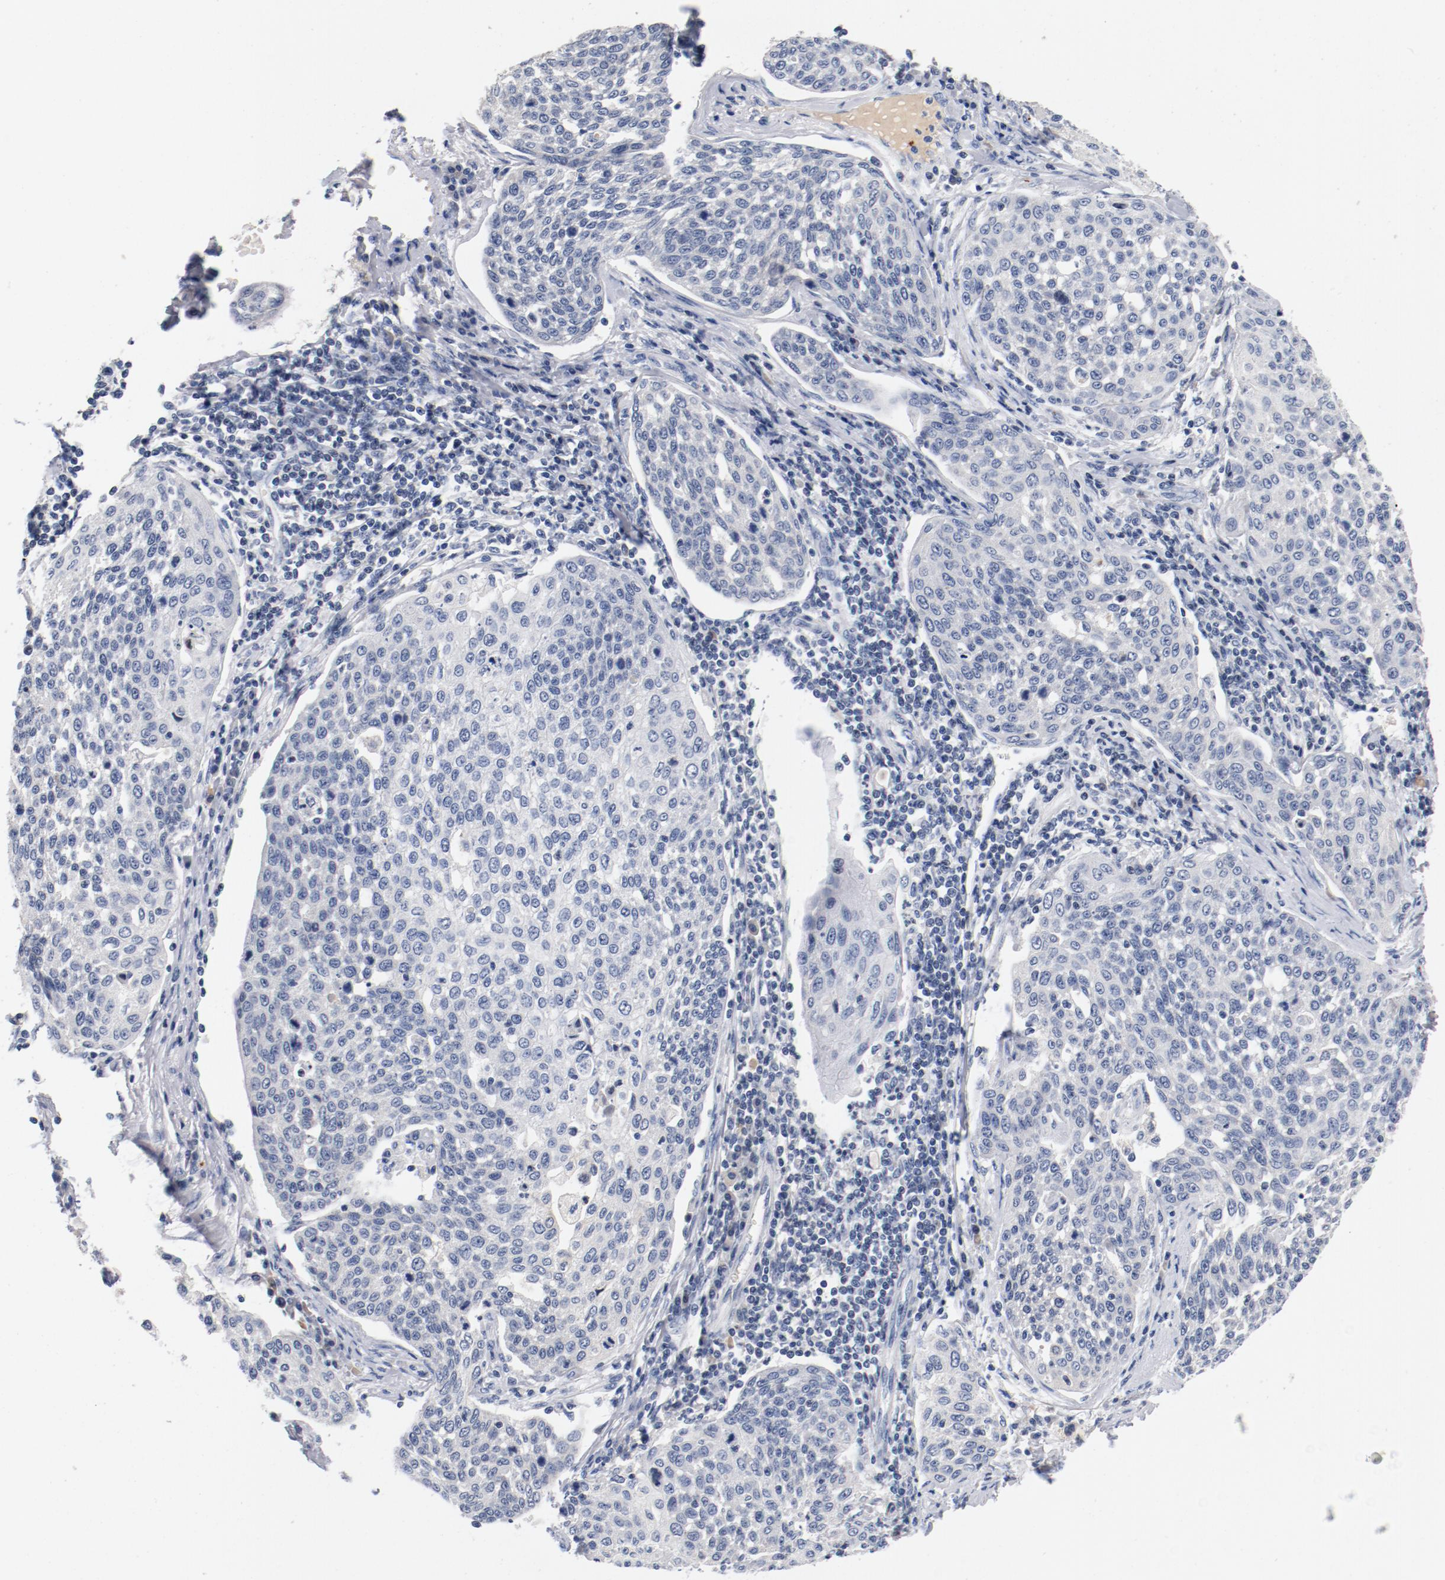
{"staining": {"intensity": "negative", "quantity": "none", "location": "none"}, "tissue": "cervical cancer", "cell_type": "Tumor cells", "image_type": "cancer", "snomed": [{"axis": "morphology", "description": "Squamous cell carcinoma, NOS"}, {"axis": "topography", "description": "Cervix"}], "caption": "Cervical cancer stained for a protein using immunohistochemistry demonstrates no staining tumor cells.", "gene": "PIM1", "patient": {"sex": "female", "age": 34}}